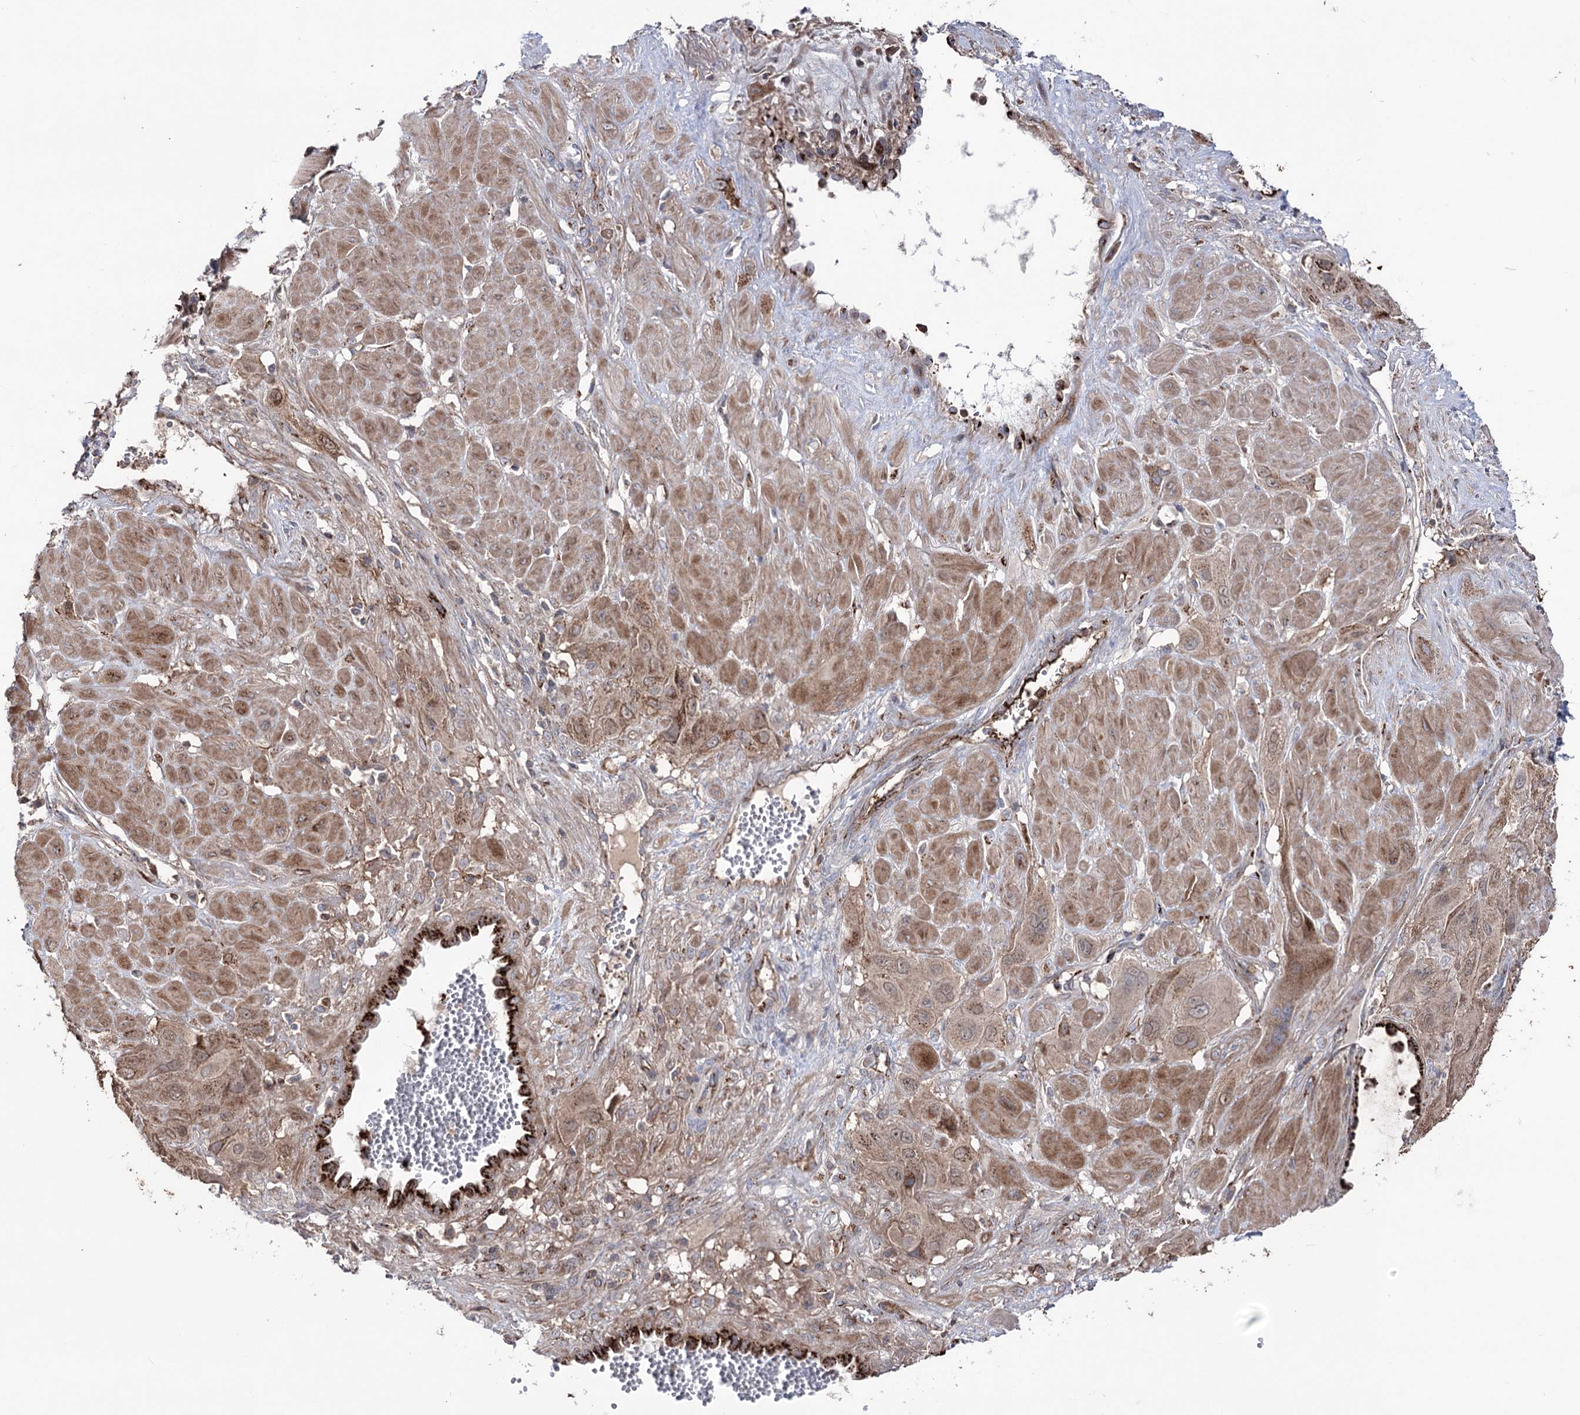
{"staining": {"intensity": "strong", "quantity": ">75%", "location": "cytoplasmic/membranous"}, "tissue": "cervical cancer", "cell_type": "Tumor cells", "image_type": "cancer", "snomed": [{"axis": "morphology", "description": "Squamous cell carcinoma, NOS"}, {"axis": "topography", "description": "Cervix"}], "caption": "A brown stain highlights strong cytoplasmic/membranous staining of a protein in cervical cancer tumor cells.", "gene": "ARHGAP20", "patient": {"sex": "female", "age": 34}}